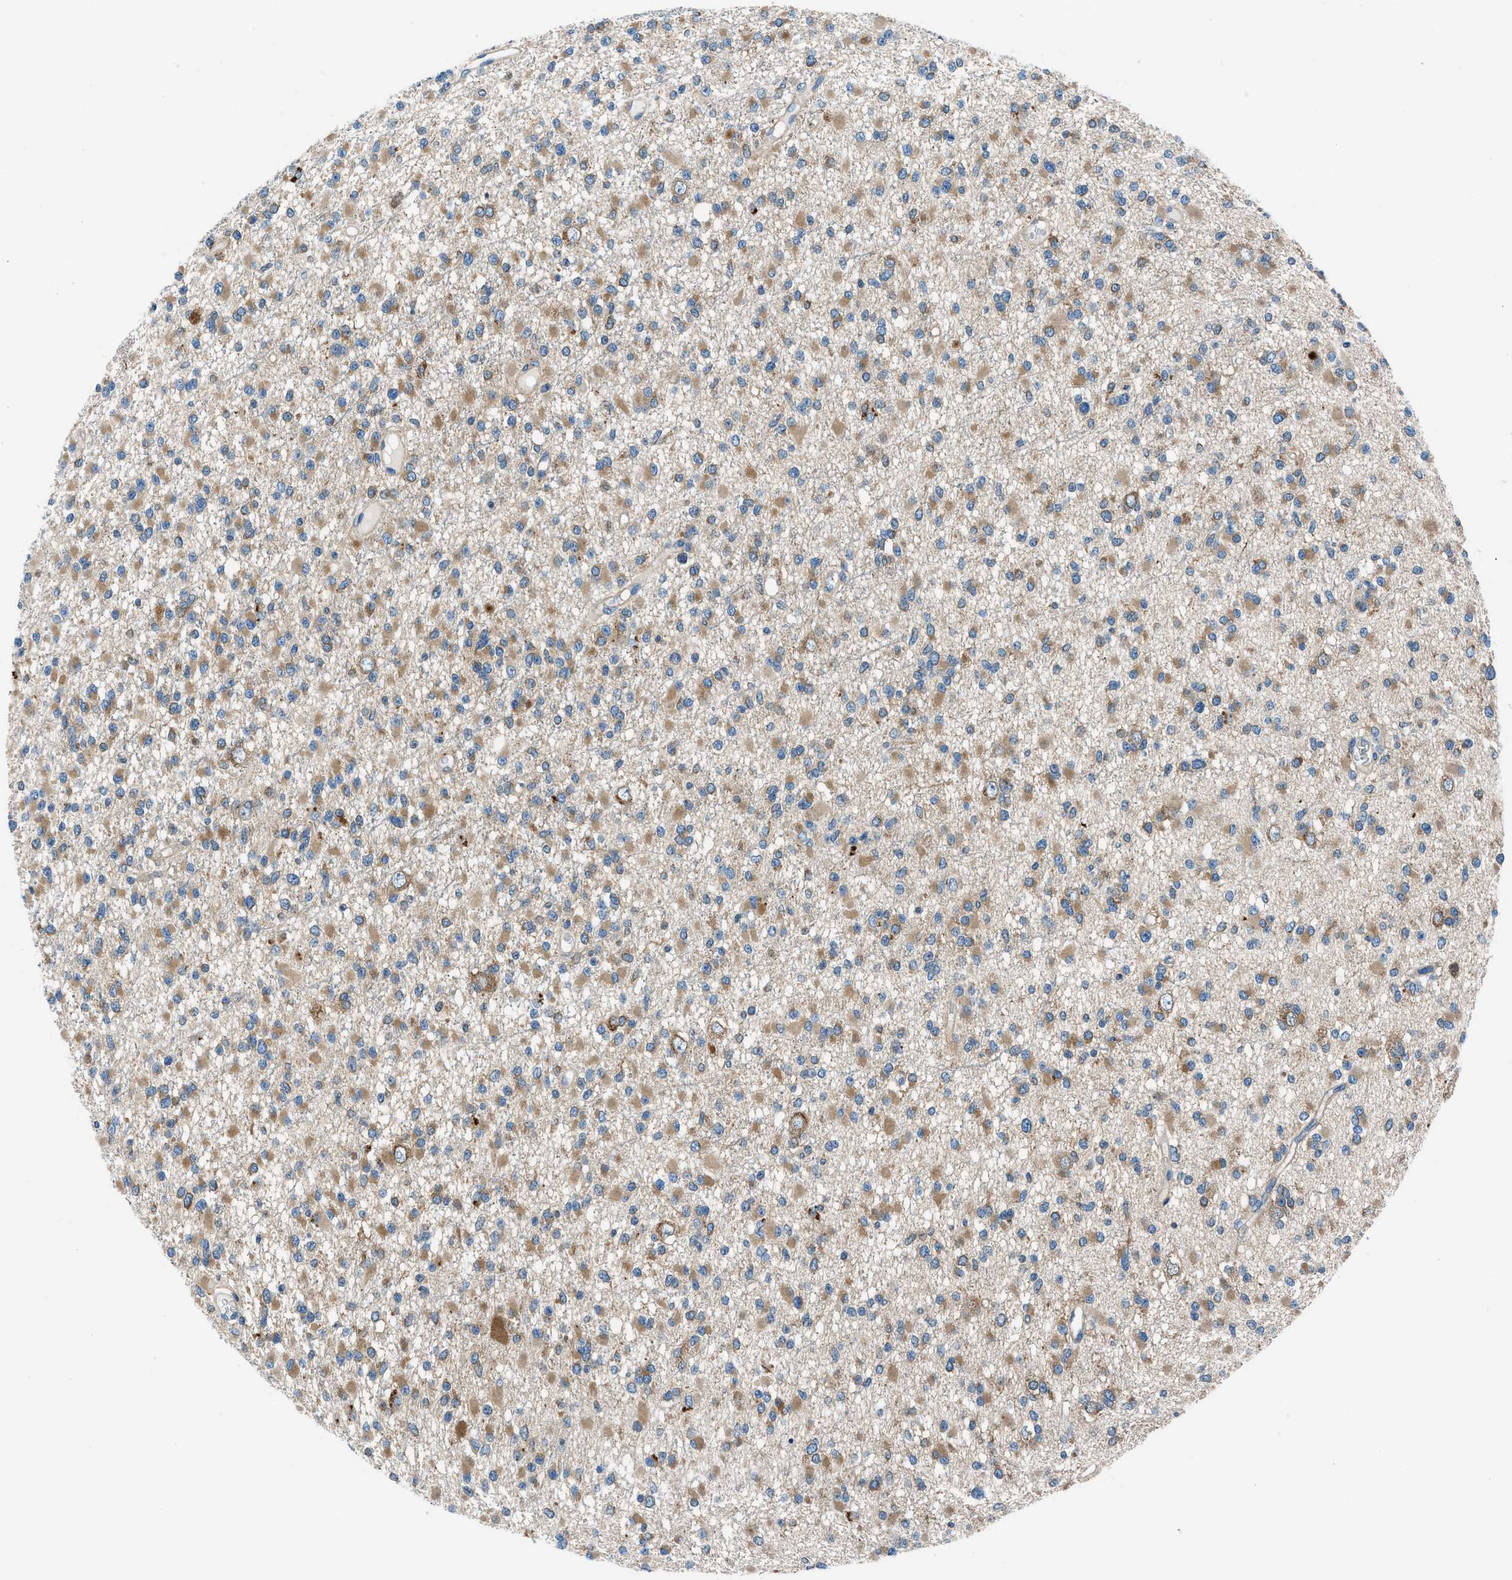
{"staining": {"intensity": "moderate", "quantity": ">75%", "location": "cytoplasmic/membranous"}, "tissue": "glioma", "cell_type": "Tumor cells", "image_type": "cancer", "snomed": [{"axis": "morphology", "description": "Glioma, malignant, Low grade"}, {"axis": "topography", "description": "Brain"}], "caption": "Immunohistochemical staining of human malignant glioma (low-grade) exhibits medium levels of moderate cytoplasmic/membranous staining in about >75% of tumor cells. The protein of interest is stained brown, and the nuclei are stained in blue (DAB IHC with brightfield microscopy, high magnification).", "gene": "SARS1", "patient": {"sex": "female", "age": 22}}